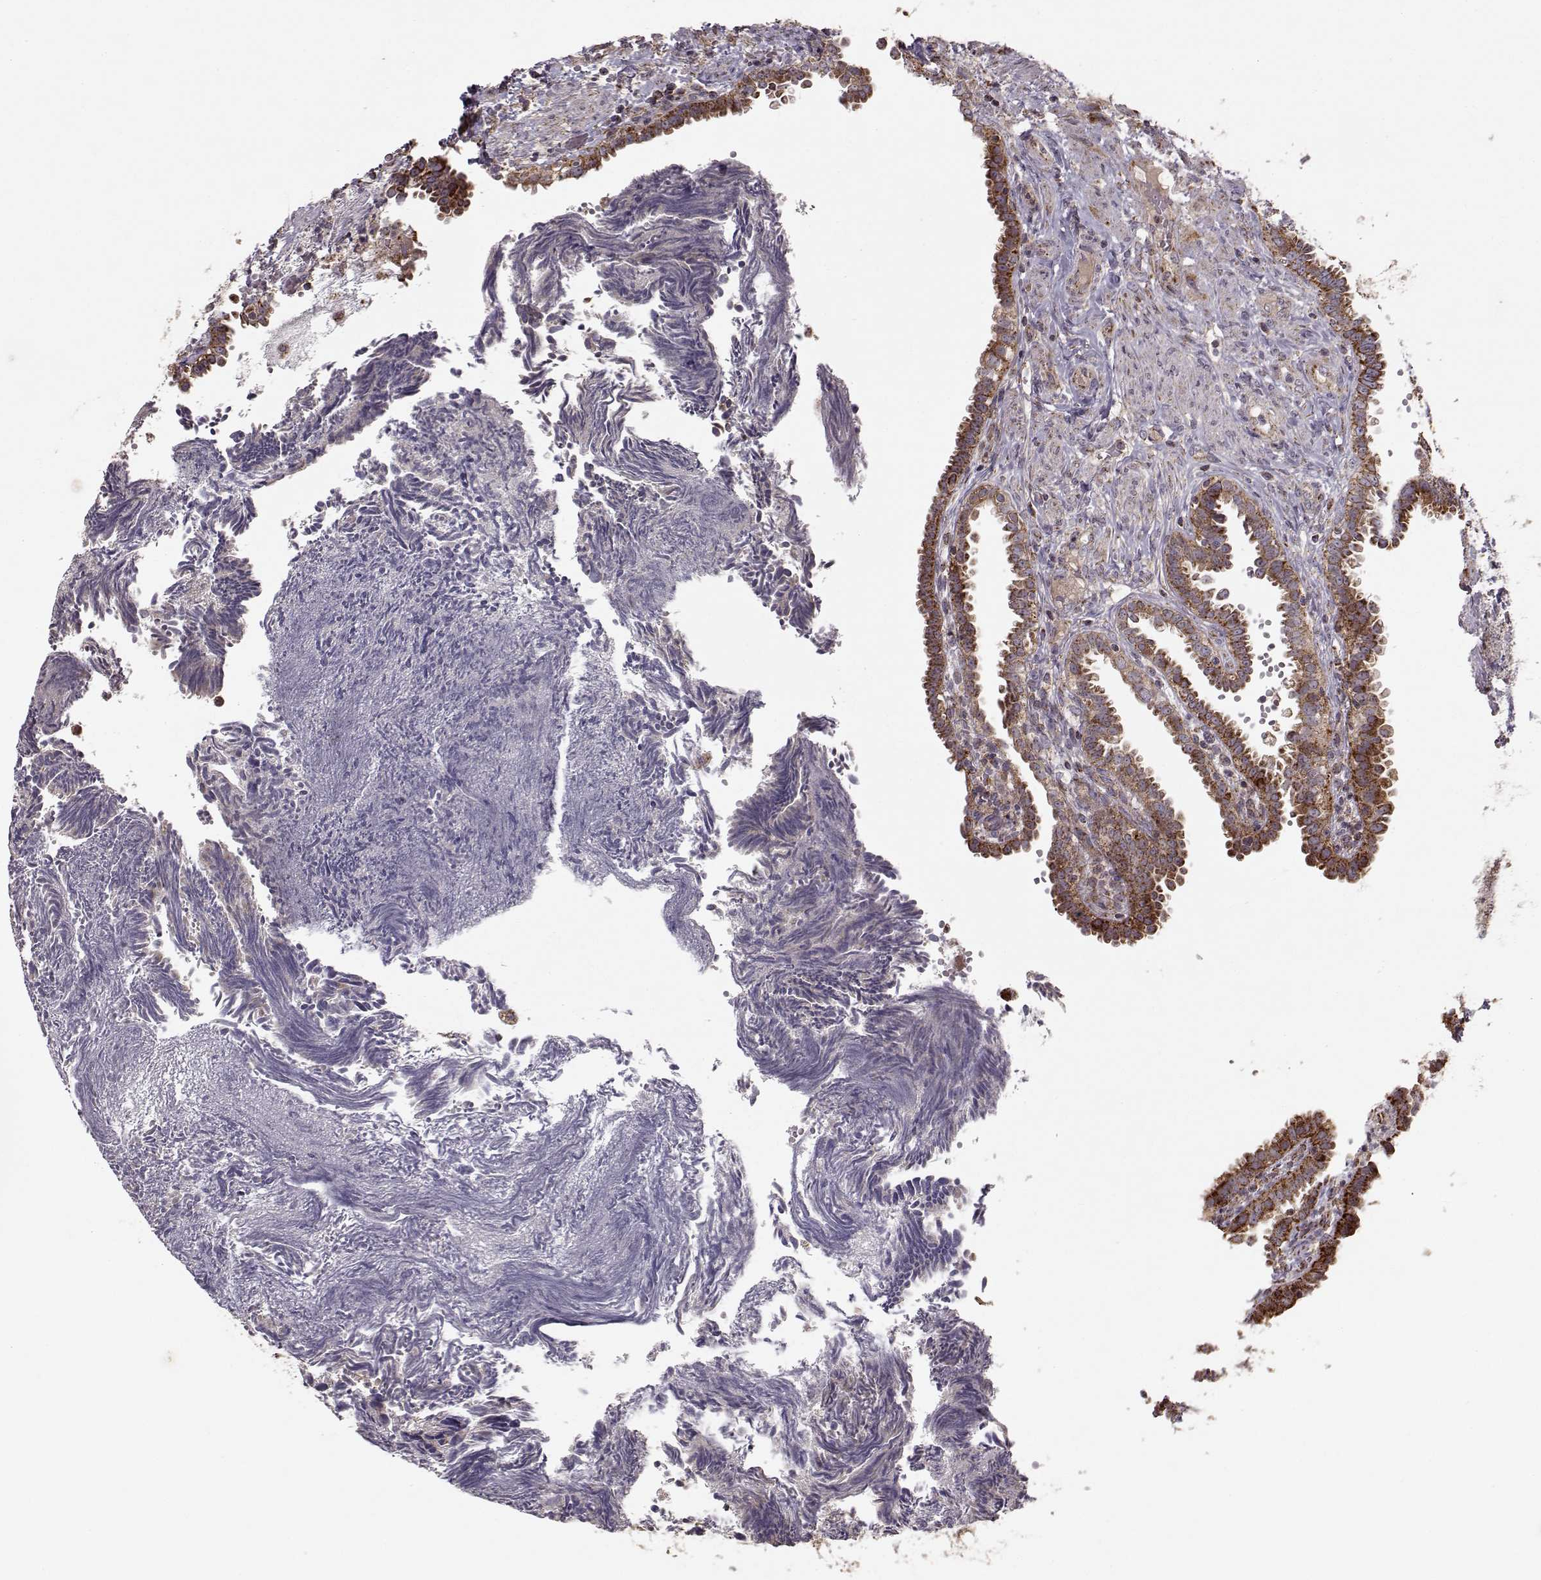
{"staining": {"intensity": "moderate", "quantity": ">75%", "location": "cytoplasmic/membranous"}, "tissue": "fallopian tube", "cell_type": "Glandular cells", "image_type": "normal", "snomed": [{"axis": "morphology", "description": "Normal tissue, NOS"}, {"axis": "topography", "description": "Fallopian tube"}], "caption": "Human fallopian tube stained for a protein (brown) displays moderate cytoplasmic/membranous positive staining in approximately >75% of glandular cells.", "gene": "CMTM3", "patient": {"sex": "female", "age": 39}}